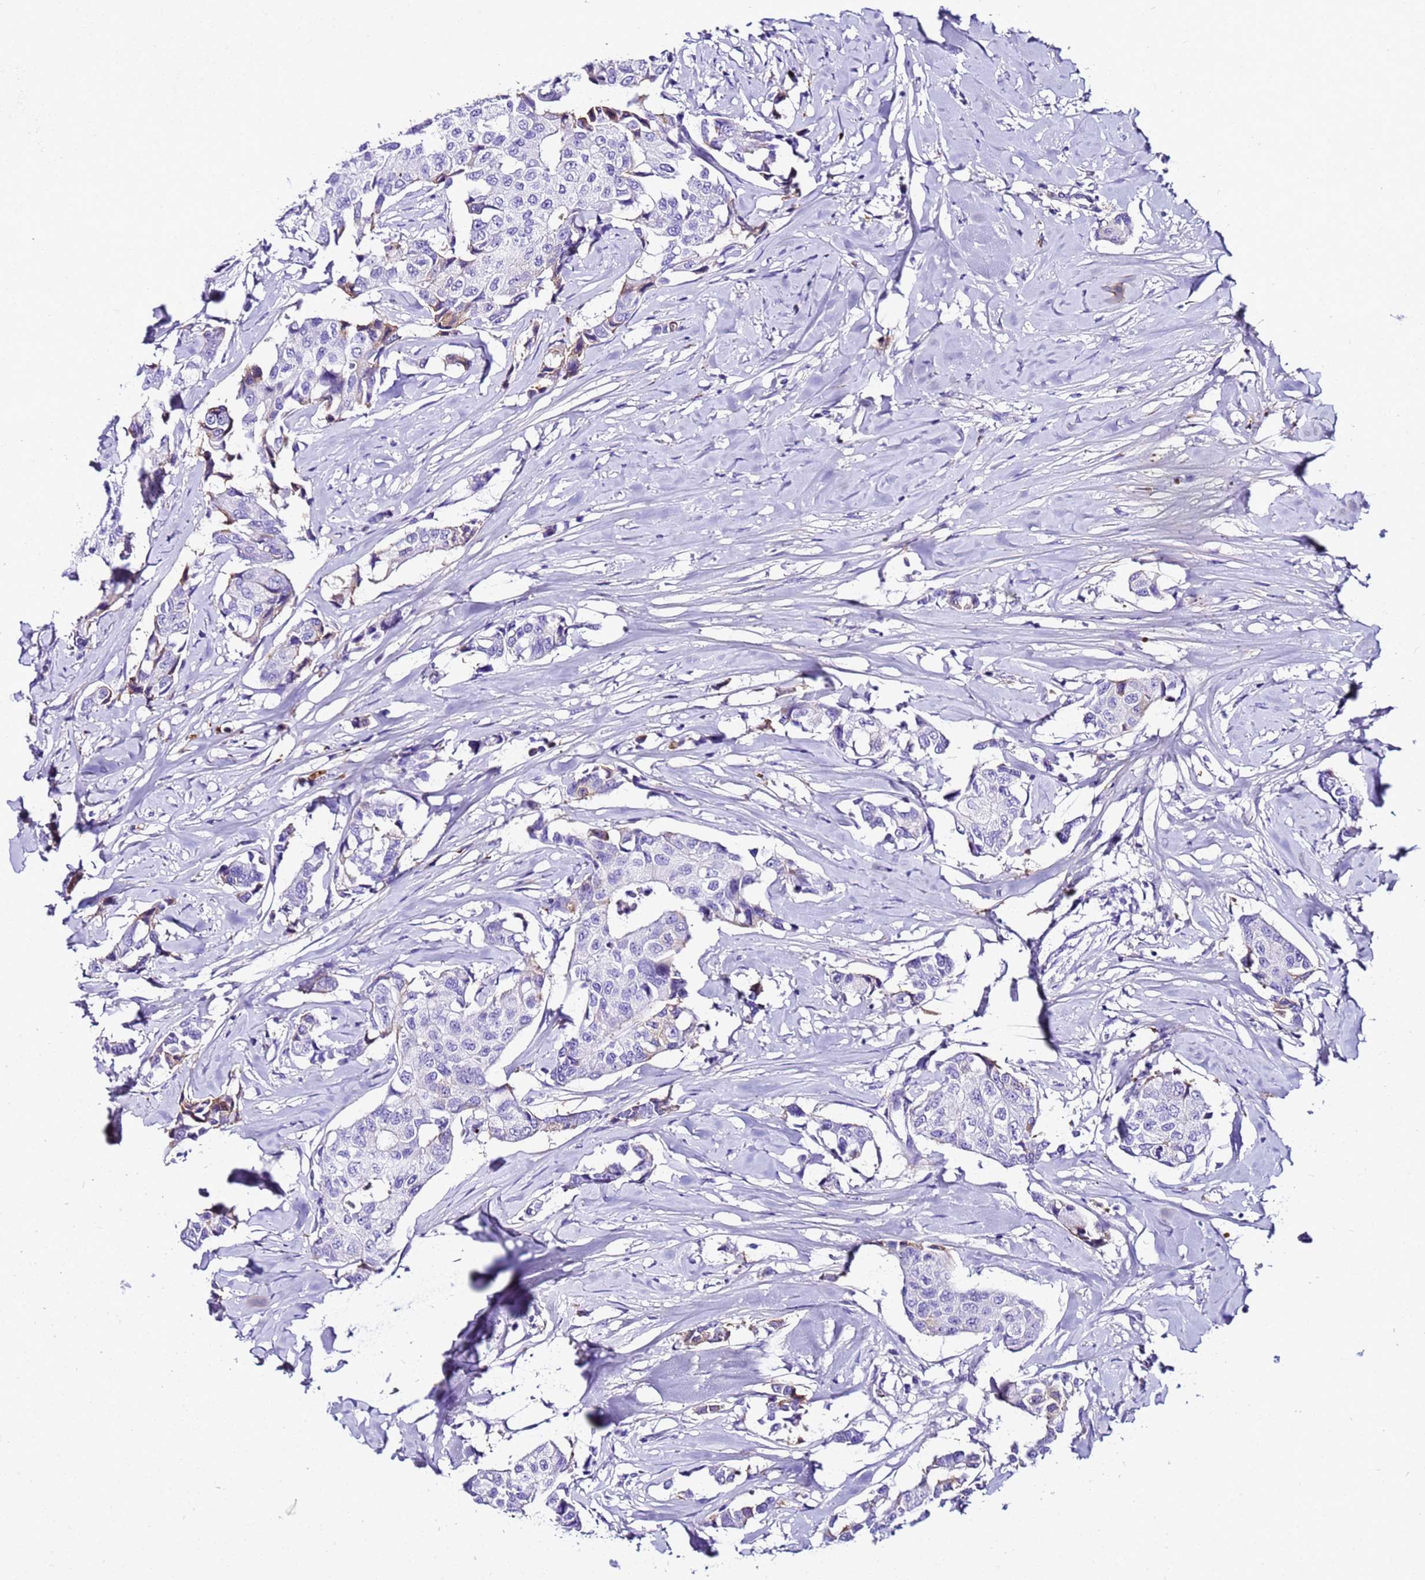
{"staining": {"intensity": "negative", "quantity": "none", "location": "none"}, "tissue": "breast cancer", "cell_type": "Tumor cells", "image_type": "cancer", "snomed": [{"axis": "morphology", "description": "Duct carcinoma"}, {"axis": "topography", "description": "Breast"}], "caption": "Immunohistochemistry micrograph of human infiltrating ductal carcinoma (breast) stained for a protein (brown), which exhibits no positivity in tumor cells.", "gene": "CFHR2", "patient": {"sex": "female", "age": 80}}